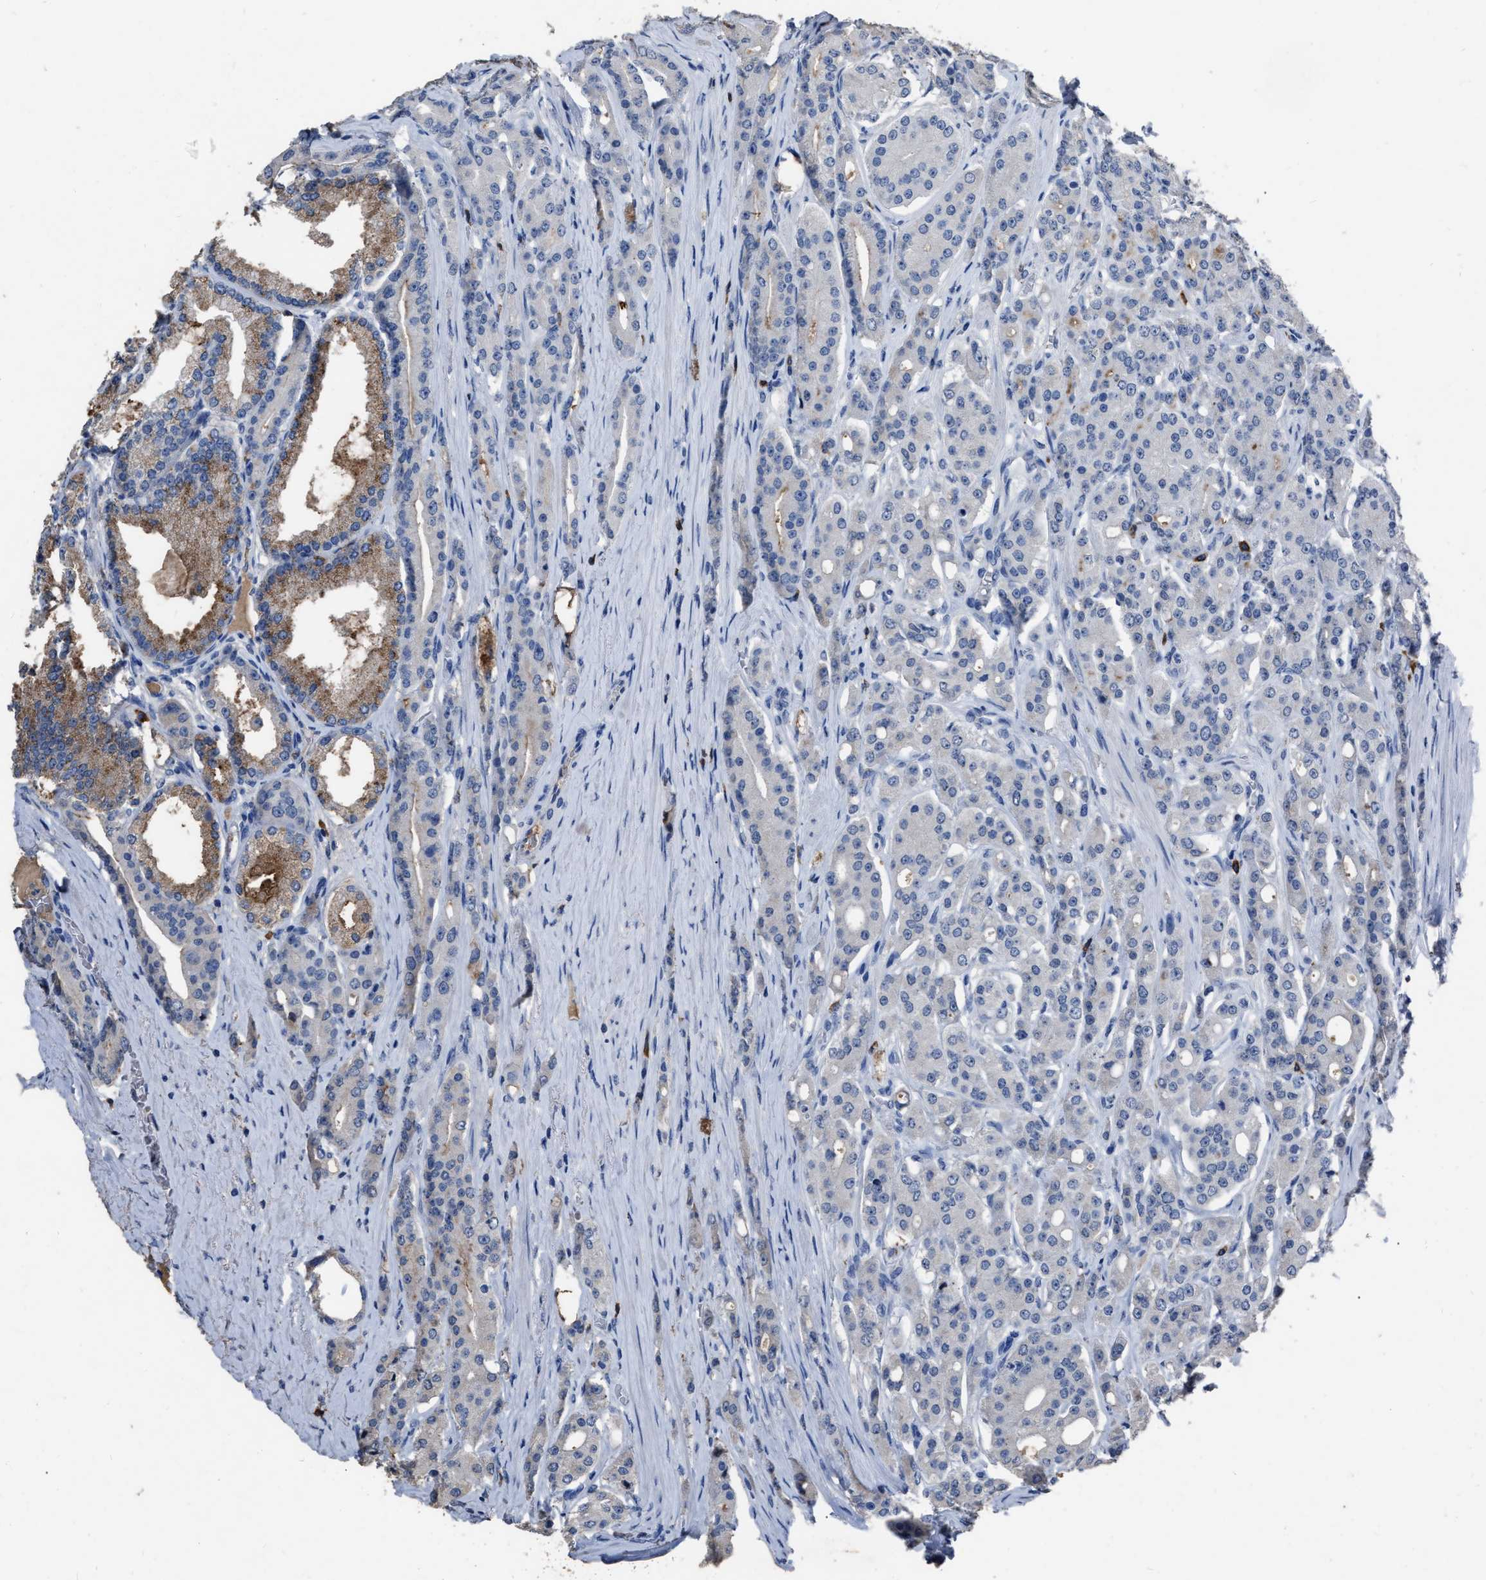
{"staining": {"intensity": "moderate", "quantity": "25%-75%", "location": "cytoplasmic/membranous"}, "tissue": "prostate cancer", "cell_type": "Tumor cells", "image_type": "cancer", "snomed": [{"axis": "morphology", "description": "Adenocarcinoma, High grade"}, {"axis": "topography", "description": "Prostate"}], "caption": "Protein positivity by IHC exhibits moderate cytoplasmic/membranous expression in approximately 25%-75% of tumor cells in prostate cancer (adenocarcinoma (high-grade)).", "gene": "HABP2", "patient": {"sex": "male", "age": 71}}